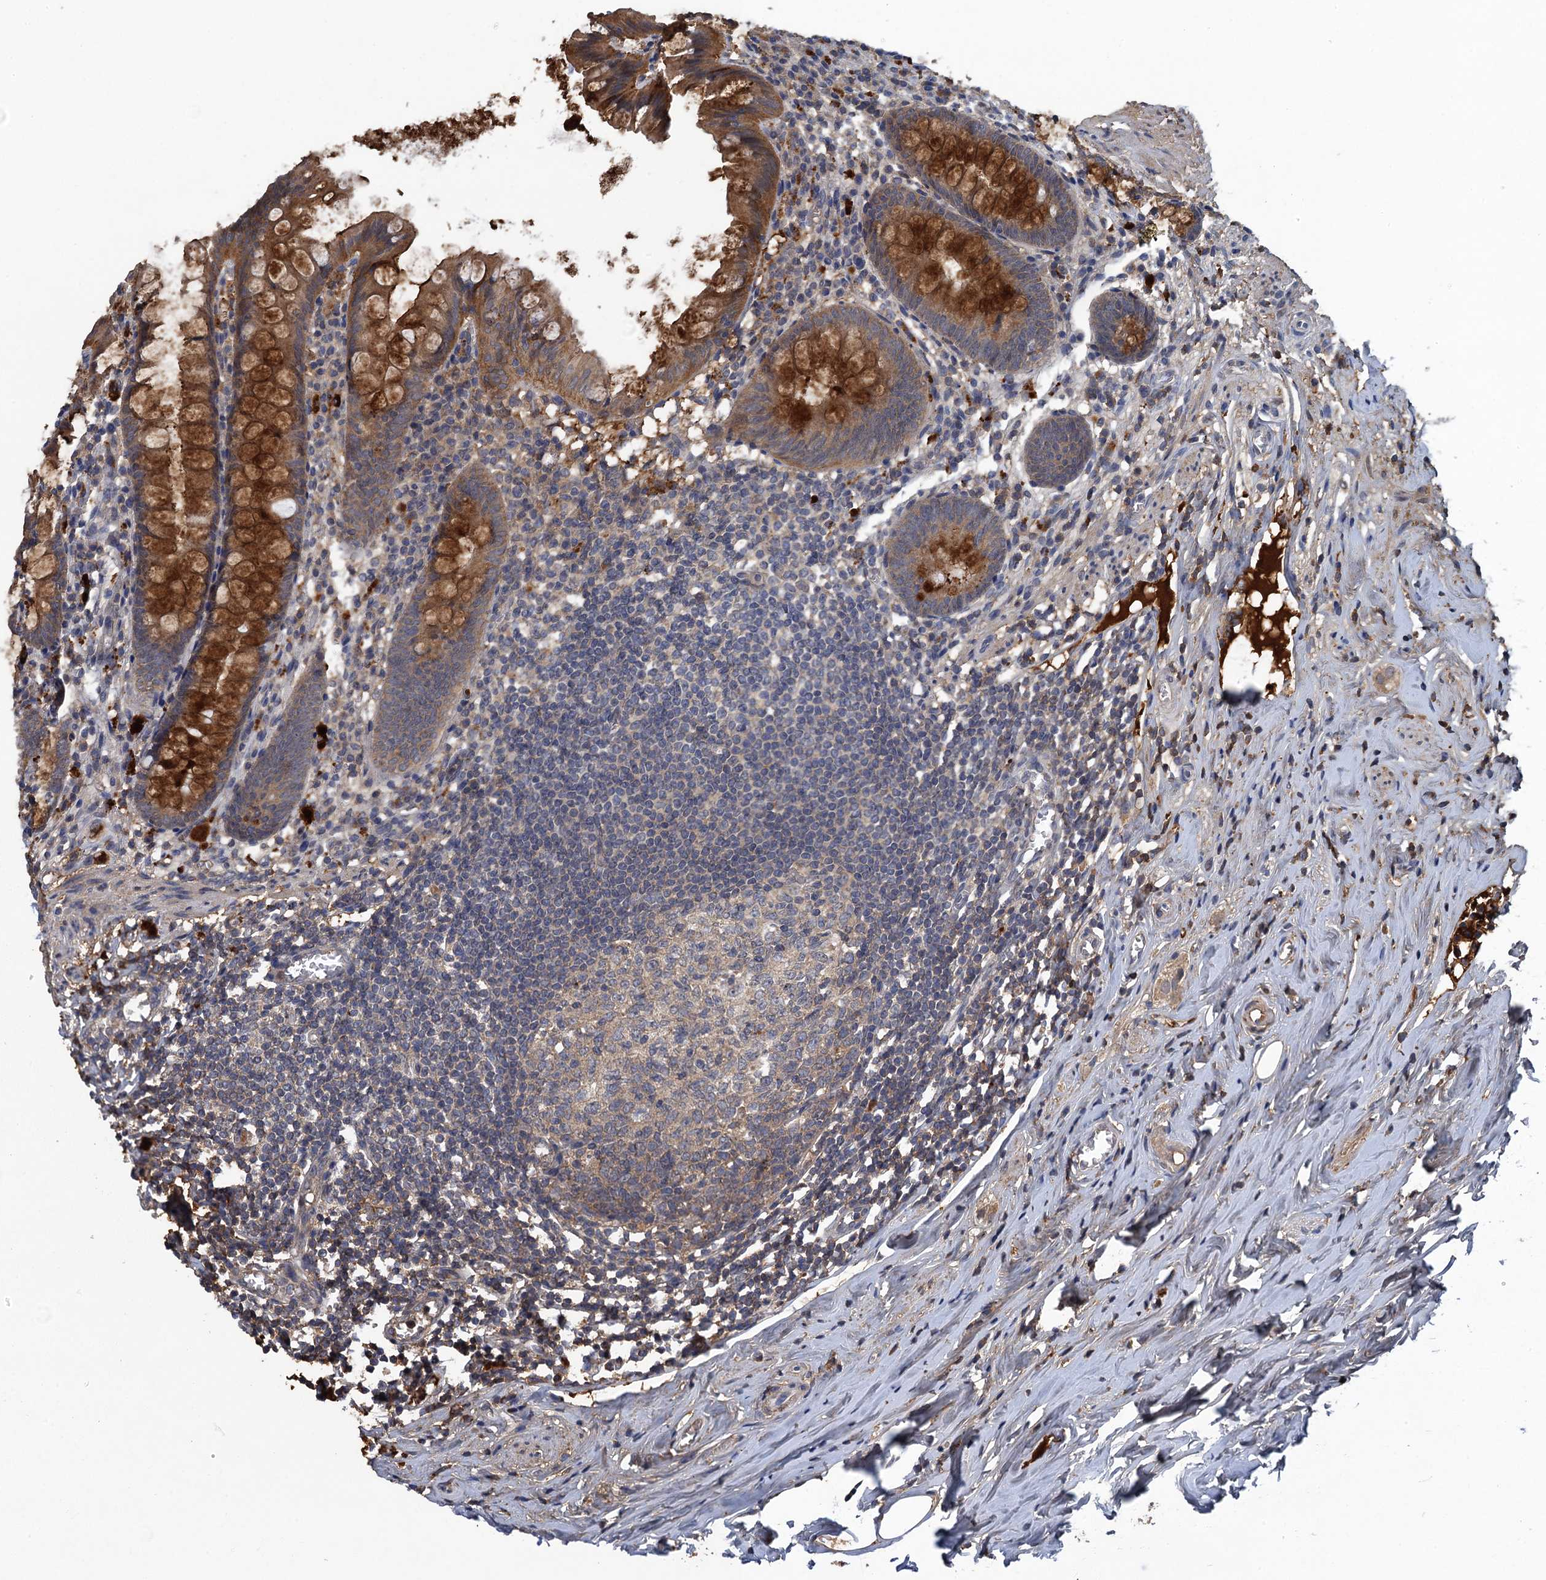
{"staining": {"intensity": "strong", "quantity": "25%-75%", "location": "cytoplasmic/membranous"}, "tissue": "appendix", "cell_type": "Glandular cells", "image_type": "normal", "snomed": [{"axis": "morphology", "description": "Normal tissue, NOS"}, {"axis": "topography", "description": "Appendix"}], "caption": "This image demonstrates immunohistochemistry (IHC) staining of unremarkable human appendix, with high strong cytoplasmic/membranous positivity in approximately 25%-75% of glandular cells.", "gene": "HAPLN3", "patient": {"sex": "female", "age": 51}}